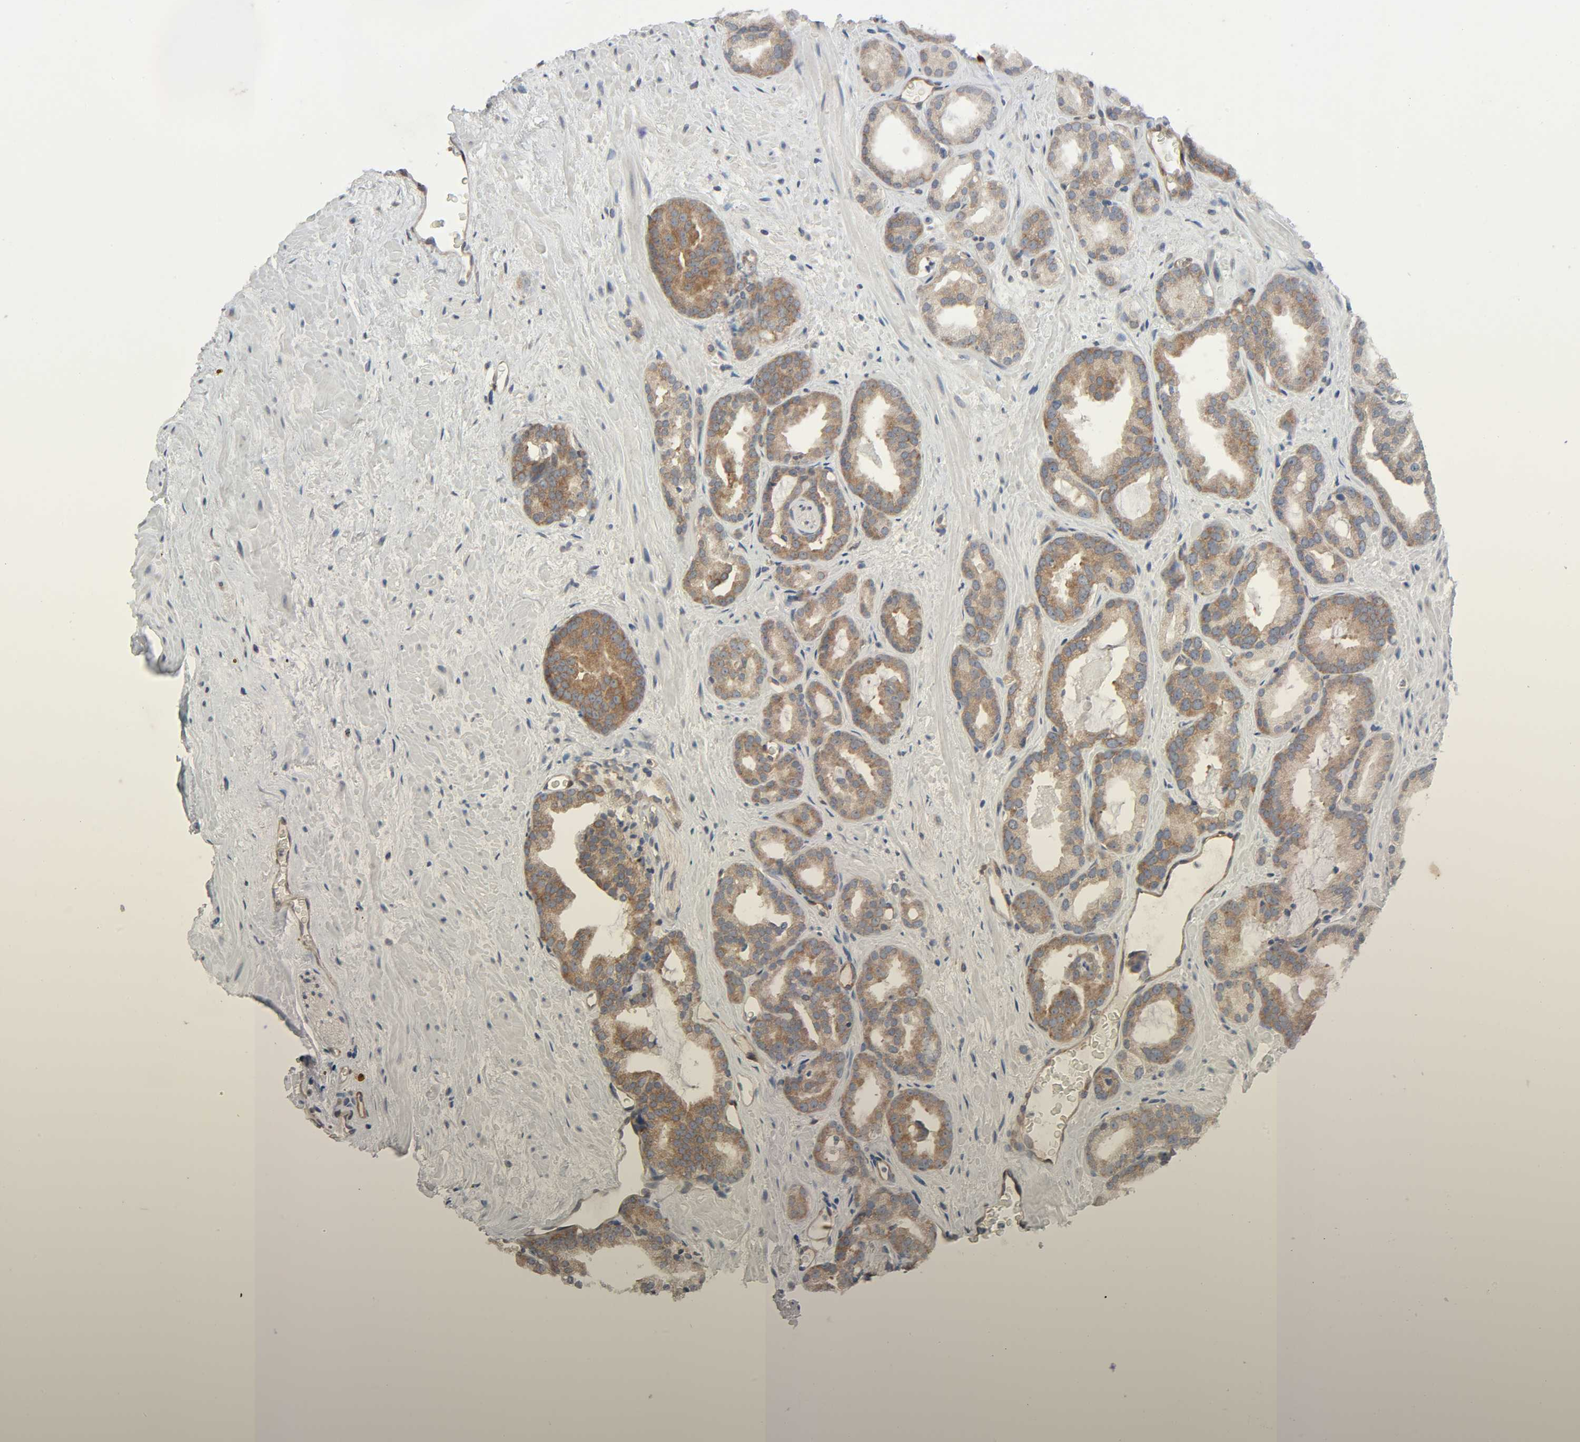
{"staining": {"intensity": "weak", "quantity": ">75%", "location": "cytoplasmic/membranous"}, "tissue": "prostate cancer", "cell_type": "Tumor cells", "image_type": "cancer", "snomed": [{"axis": "morphology", "description": "Adenocarcinoma, Low grade"}, {"axis": "topography", "description": "Prostate"}], "caption": "Protein expression analysis of prostate cancer exhibits weak cytoplasmic/membranous expression in approximately >75% of tumor cells. Nuclei are stained in blue.", "gene": "PTK2", "patient": {"sex": "male", "age": 63}}